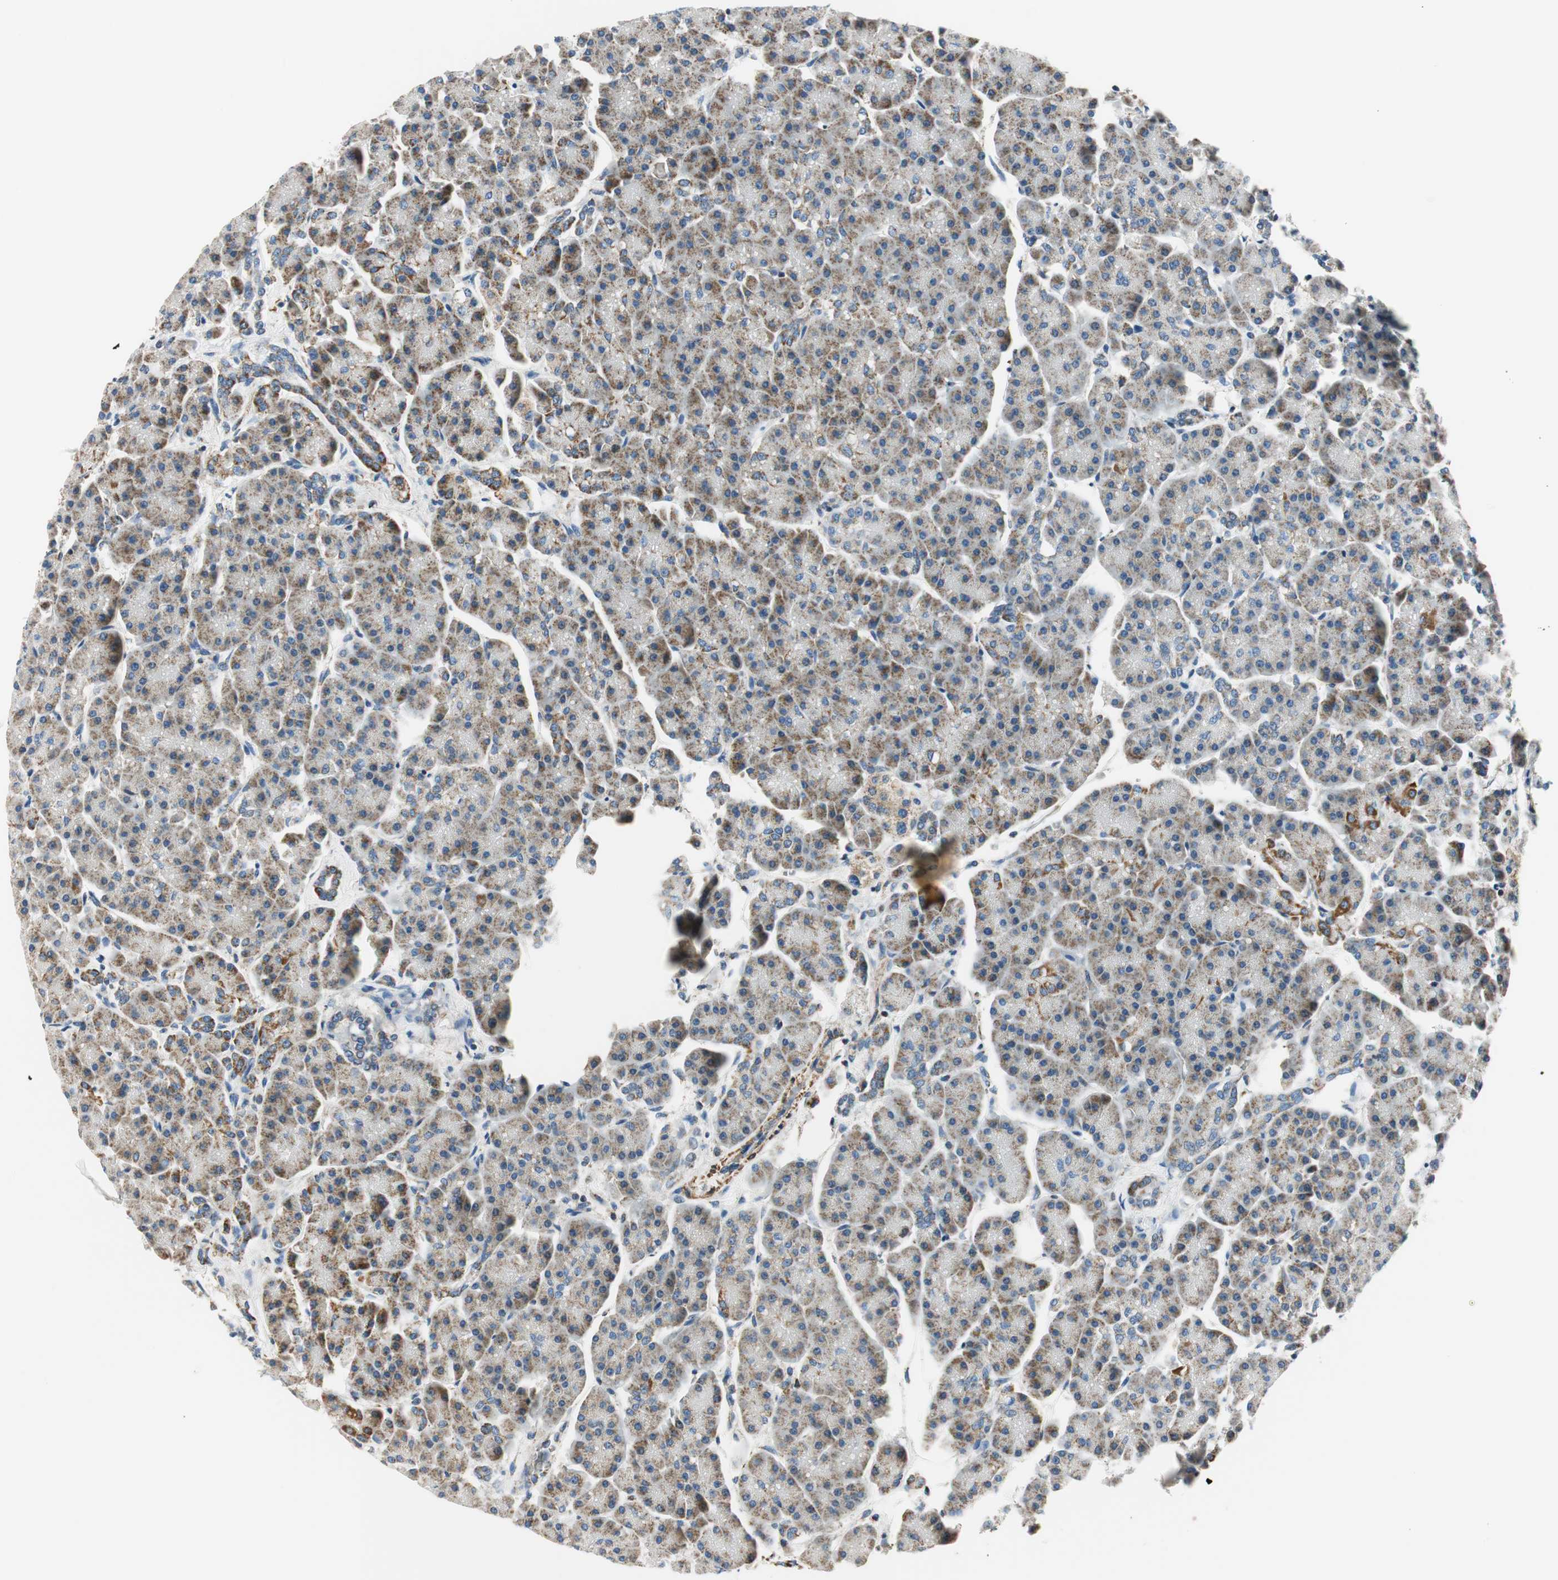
{"staining": {"intensity": "moderate", "quantity": "25%-75%", "location": "cytoplasmic/membranous"}, "tissue": "pancreas", "cell_type": "Exocrine glandular cells", "image_type": "normal", "snomed": [{"axis": "morphology", "description": "Normal tissue, NOS"}, {"axis": "topography", "description": "Pancreas"}], "caption": "Pancreas stained for a protein exhibits moderate cytoplasmic/membranous positivity in exocrine glandular cells. The protein of interest is stained brown, and the nuclei are stained in blue (DAB IHC with brightfield microscopy, high magnification).", "gene": "RORB", "patient": {"sex": "female", "age": 70}}